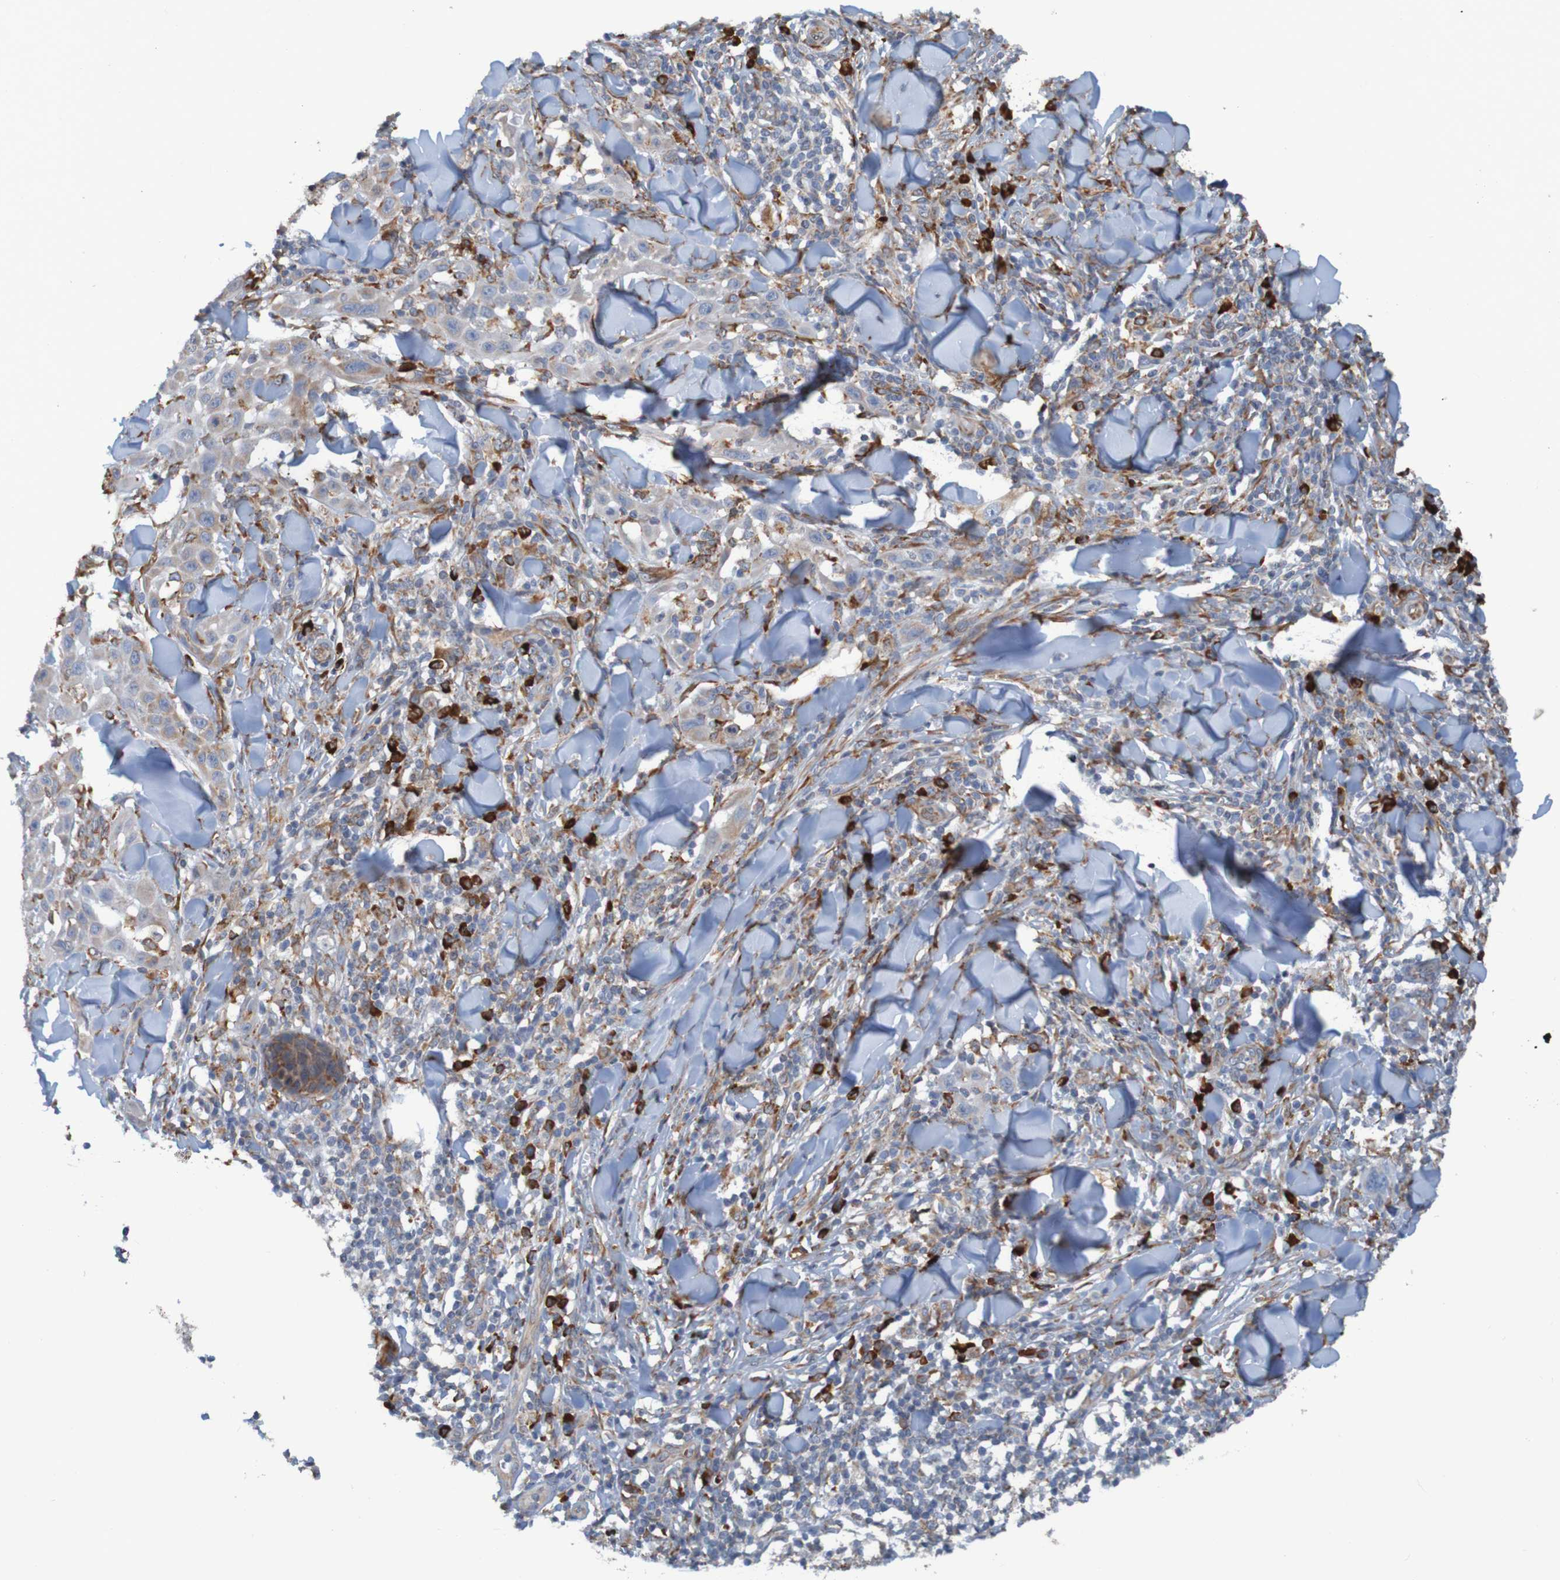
{"staining": {"intensity": "negative", "quantity": "none", "location": "none"}, "tissue": "skin cancer", "cell_type": "Tumor cells", "image_type": "cancer", "snomed": [{"axis": "morphology", "description": "Squamous cell carcinoma, NOS"}, {"axis": "topography", "description": "Skin"}], "caption": "Tumor cells are negative for brown protein staining in skin squamous cell carcinoma.", "gene": "SSR1", "patient": {"sex": "male", "age": 24}}